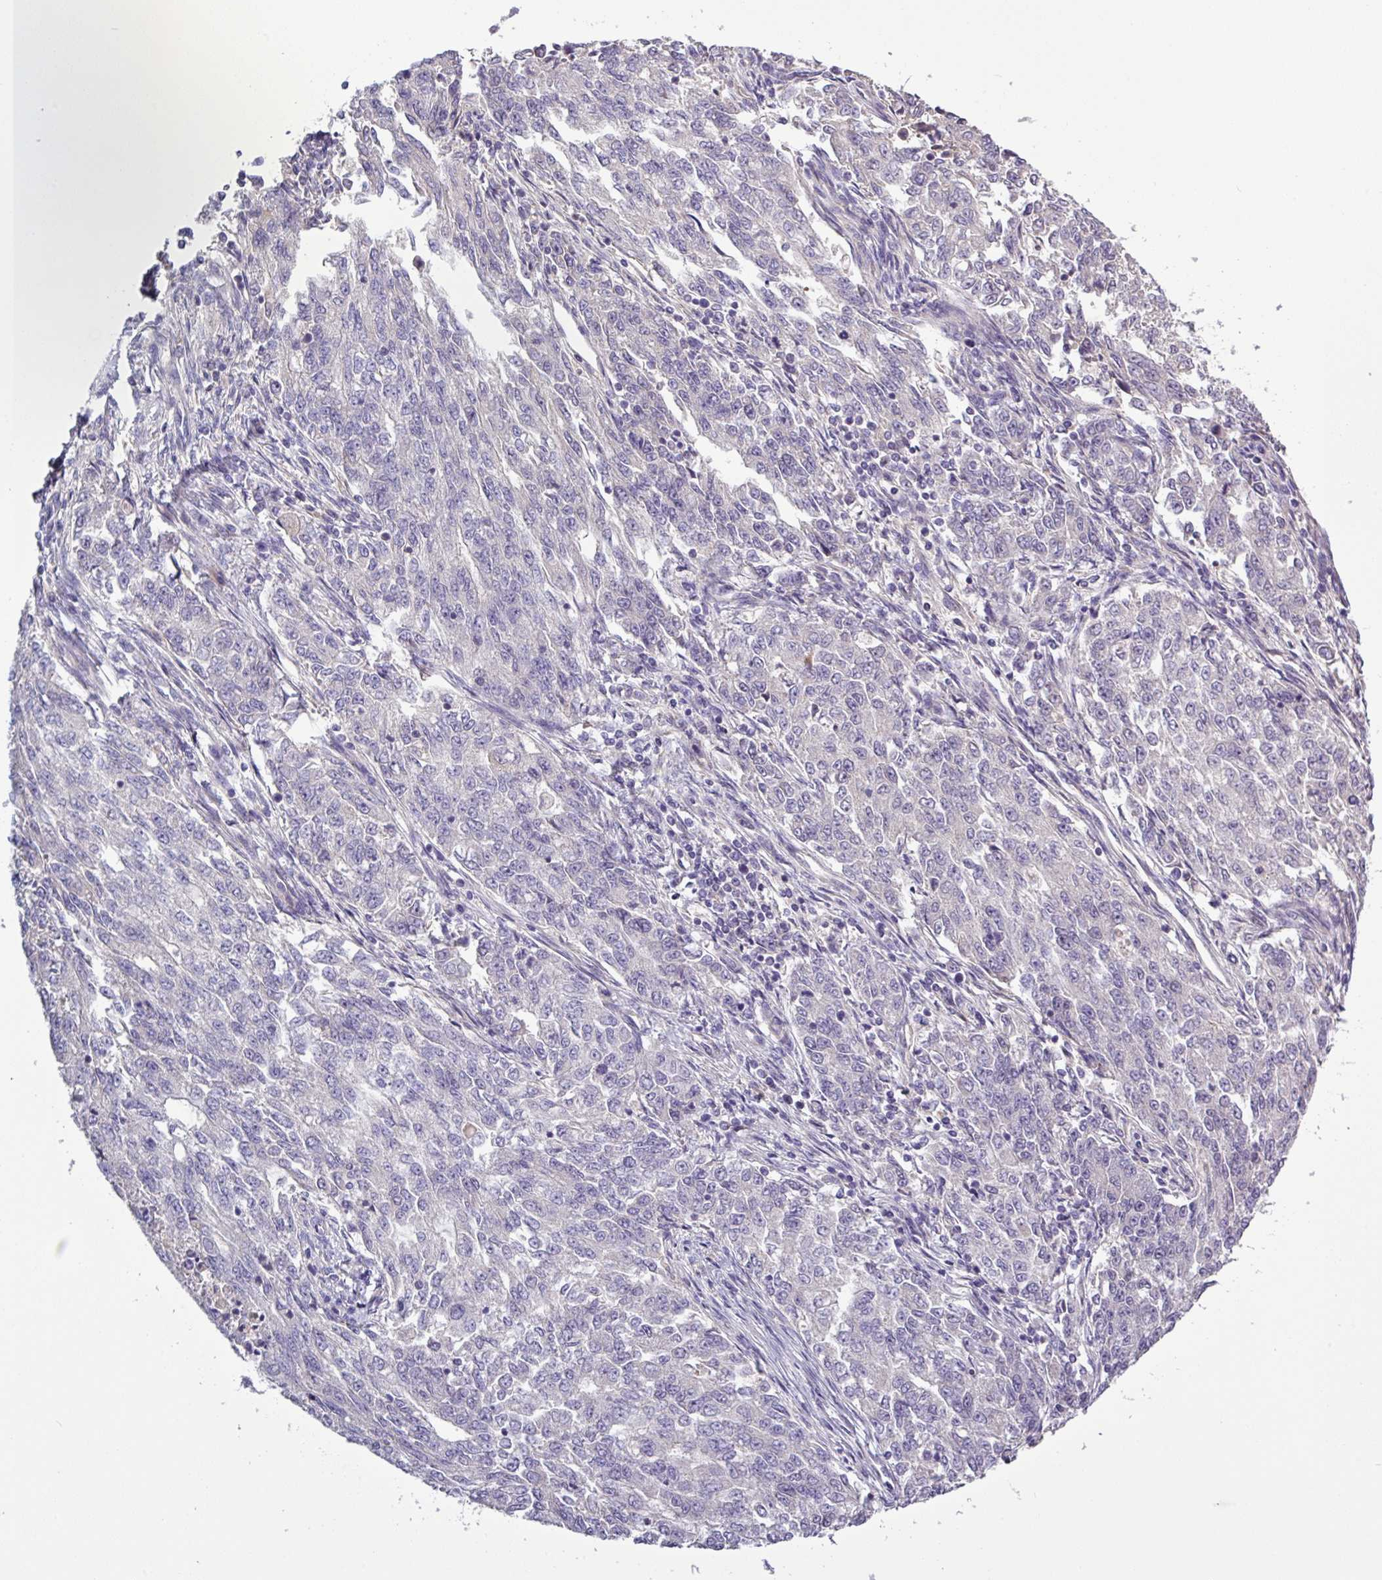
{"staining": {"intensity": "negative", "quantity": "none", "location": "none"}, "tissue": "endometrial cancer", "cell_type": "Tumor cells", "image_type": "cancer", "snomed": [{"axis": "morphology", "description": "Adenocarcinoma, NOS"}, {"axis": "topography", "description": "Endometrium"}], "caption": "Endometrial cancer (adenocarcinoma) stained for a protein using immunohistochemistry demonstrates no staining tumor cells.", "gene": "SFTPB", "patient": {"sex": "female", "age": 50}}